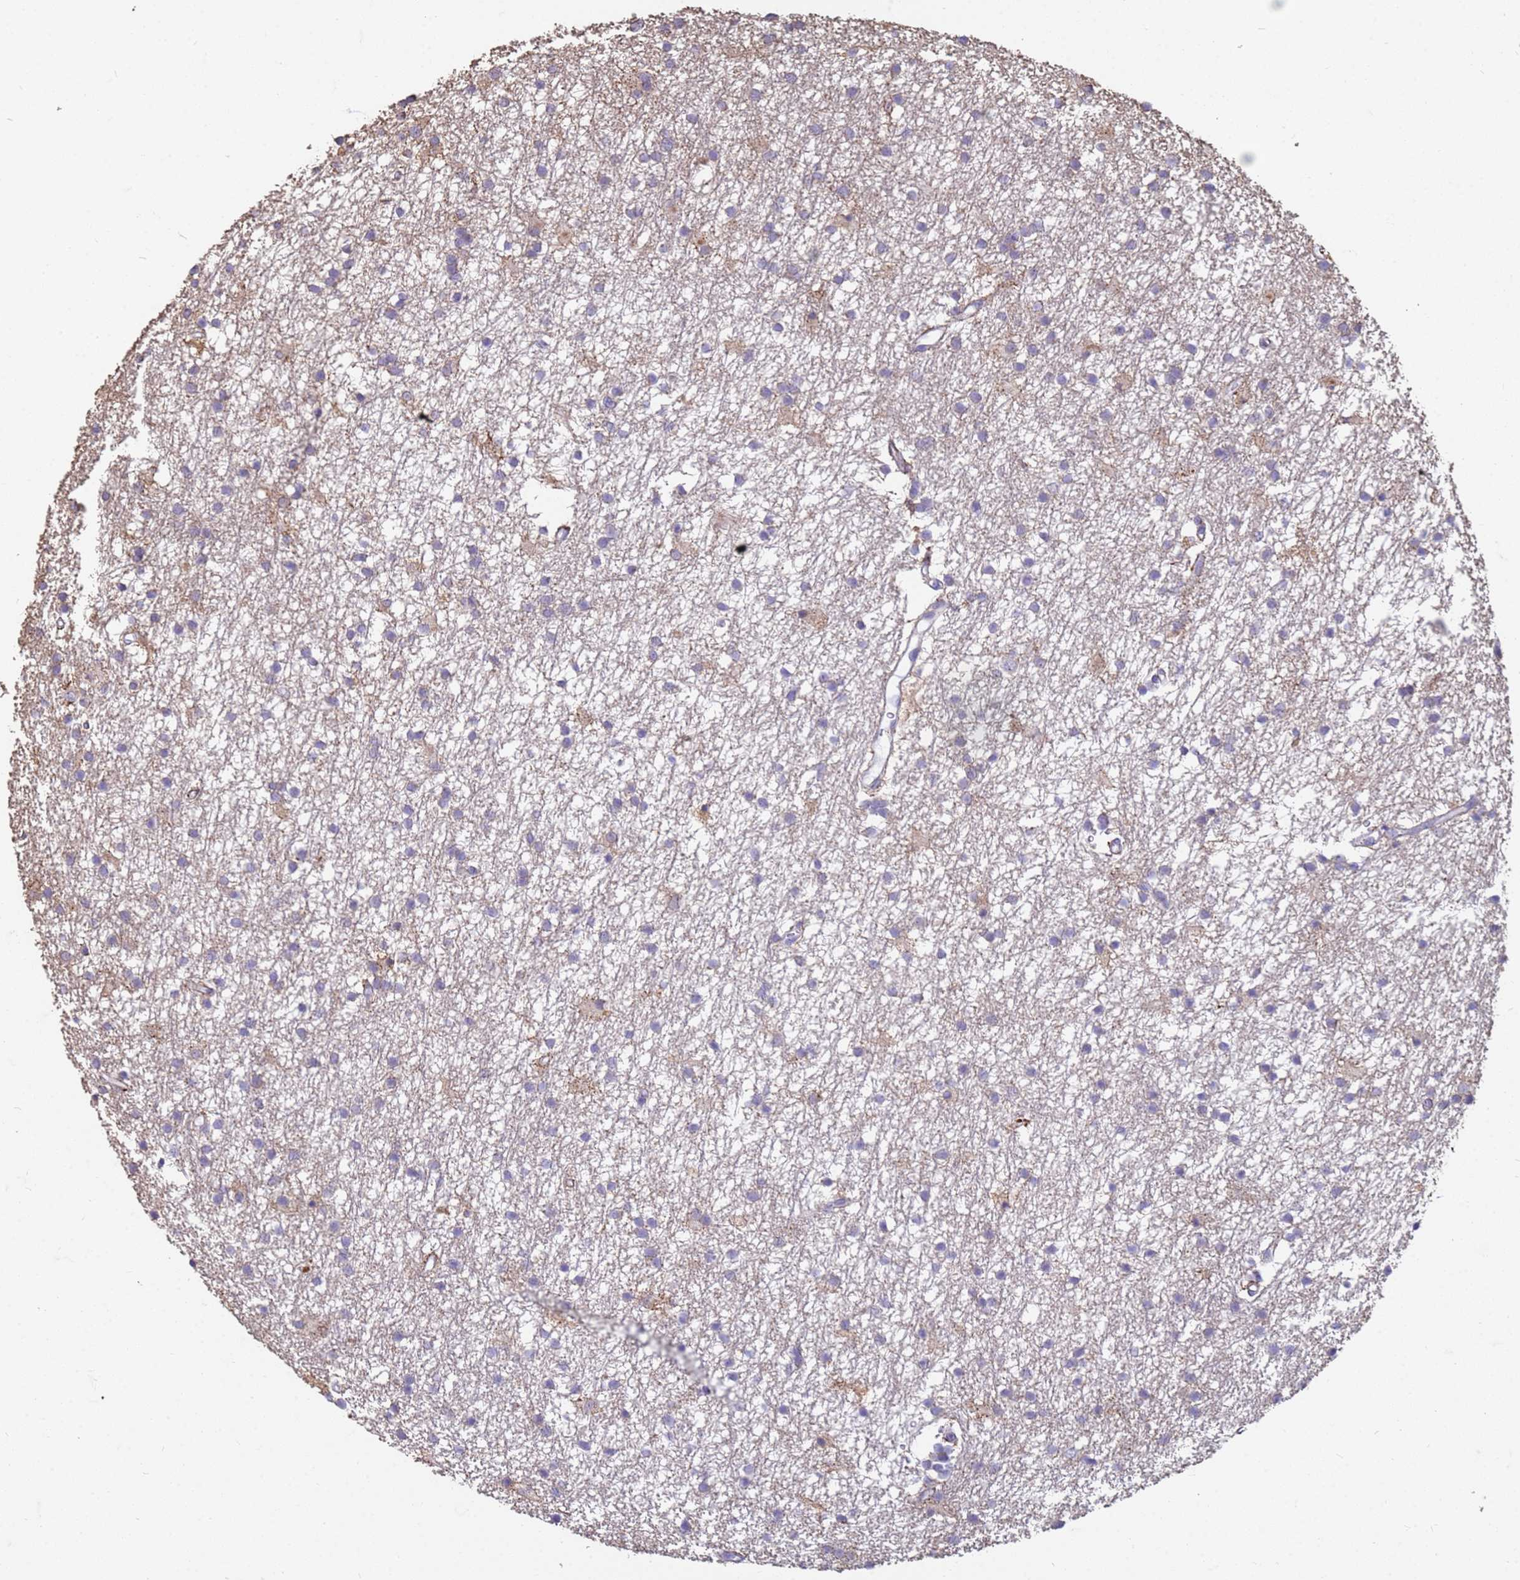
{"staining": {"intensity": "weak", "quantity": "<25%", "location": "cytoplasmic/membranous"}, "tissue": "glioma", "cell_type": "Tumor cells", "image_type": "cancer", "snomed": [{"axis": "morphology", "description": "Glioma, malignant, High grade"}, {"axis": "topography", "description": "Brain"}], "caption": "High-grade glioma (malignant) stained for a protein using IHC displays no positivity tumor cells.", "gene": "SLC25A15", "patient": {"sex": "male", "age": 77}}